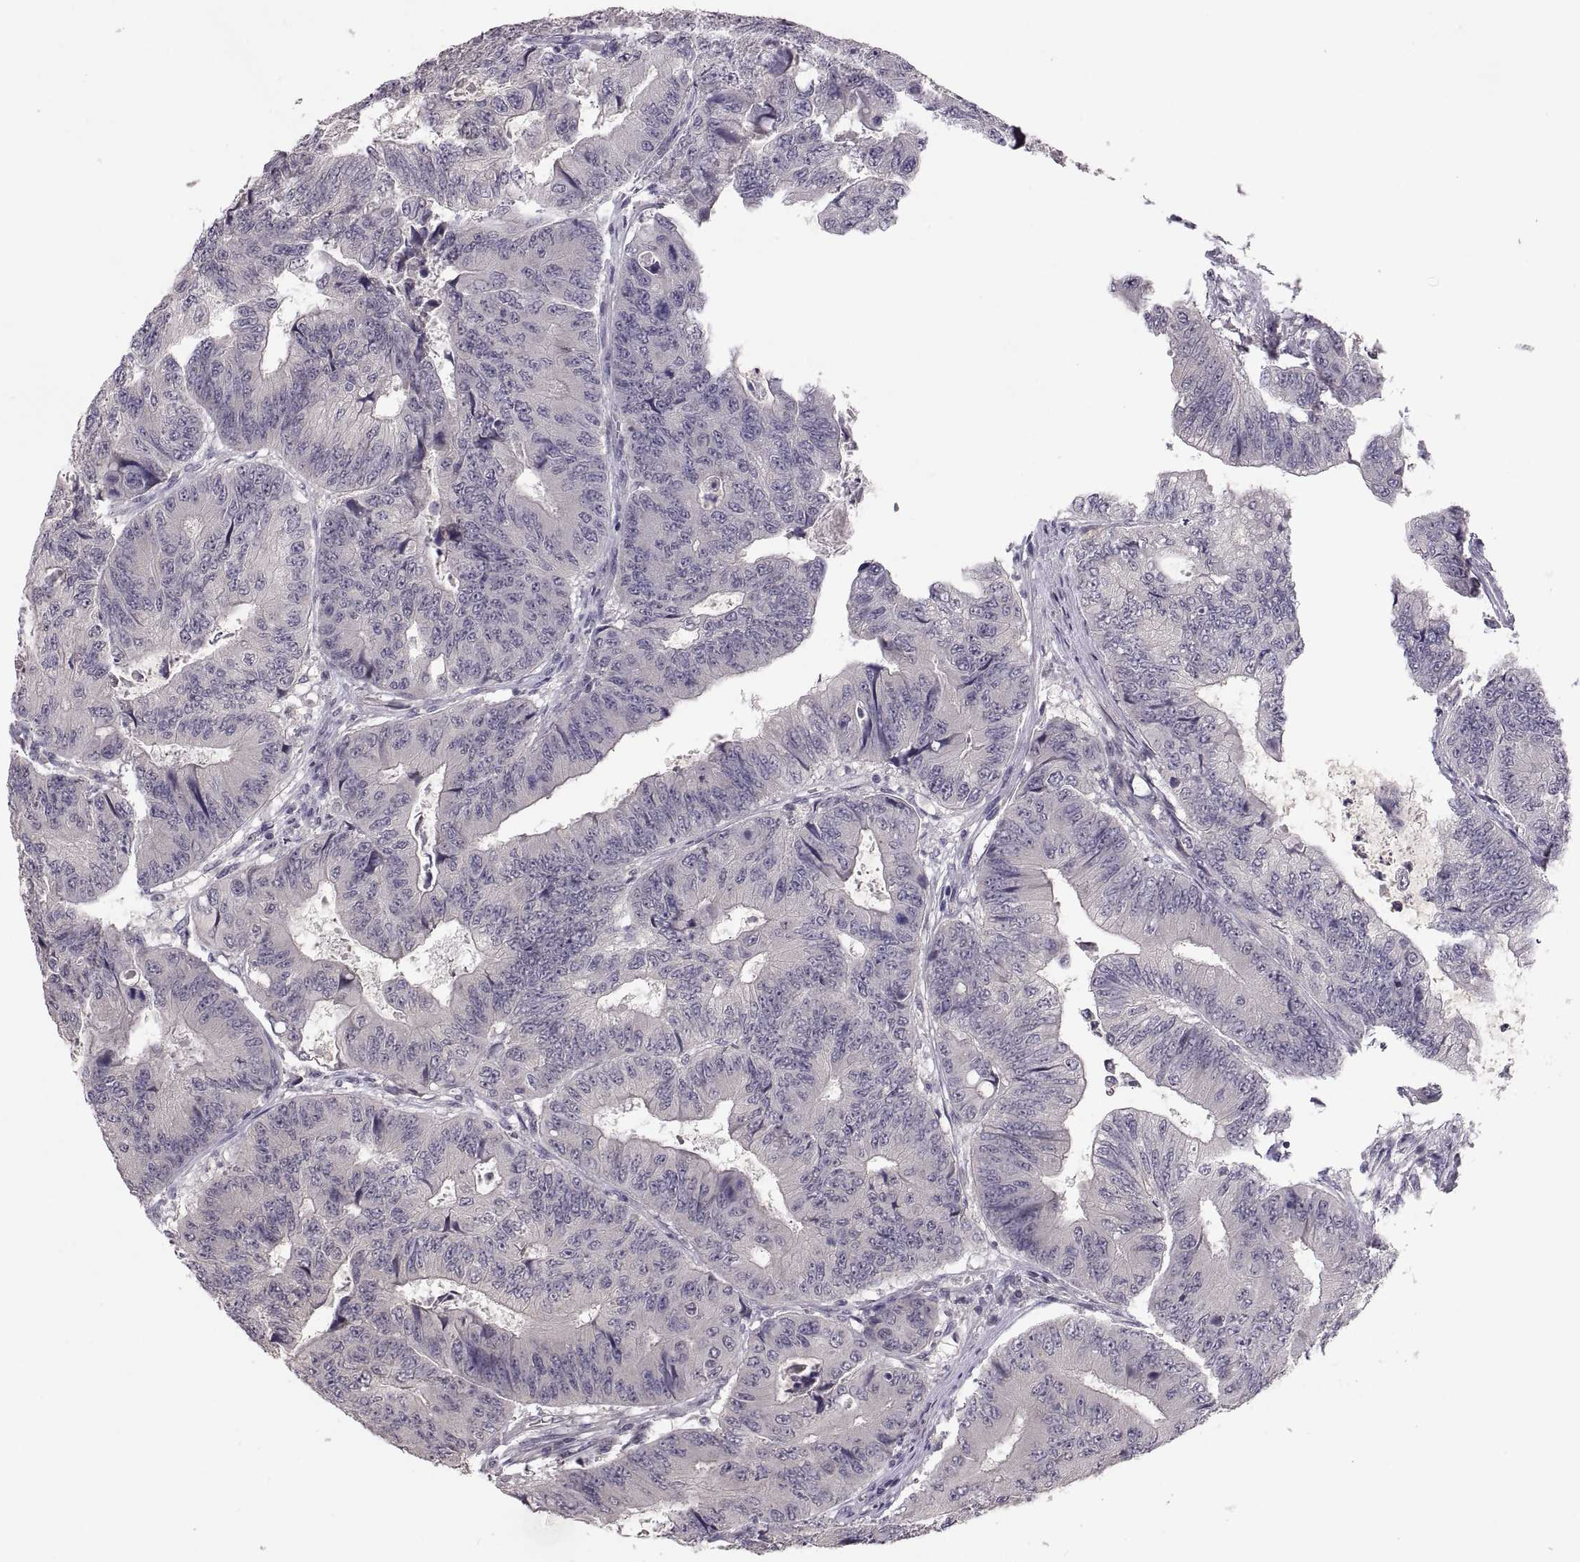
{"staining": {"intensity": "negative", "quantity": "none", "location": "none"}, "tissue": "colorectal cancer", "cell_type": "Tumor cells", "image_type": "cancer", "snomed": [{"axis": "morphology", "description": "Adenocarcinoma, NOS"}, {"axis": "topography", "description": "Colon"}], "caption": "A photomicrograph of colorectal cancer (adenocarcinoma) stained for a protein displays no brown staining in tumor cells. Brightfield microscopy of IHC stained with DAB (brown) and hematoxylin (blue), captured at high magnification.", "gene": "PAX2", "patient": {"sex": "female", "age": 48}}